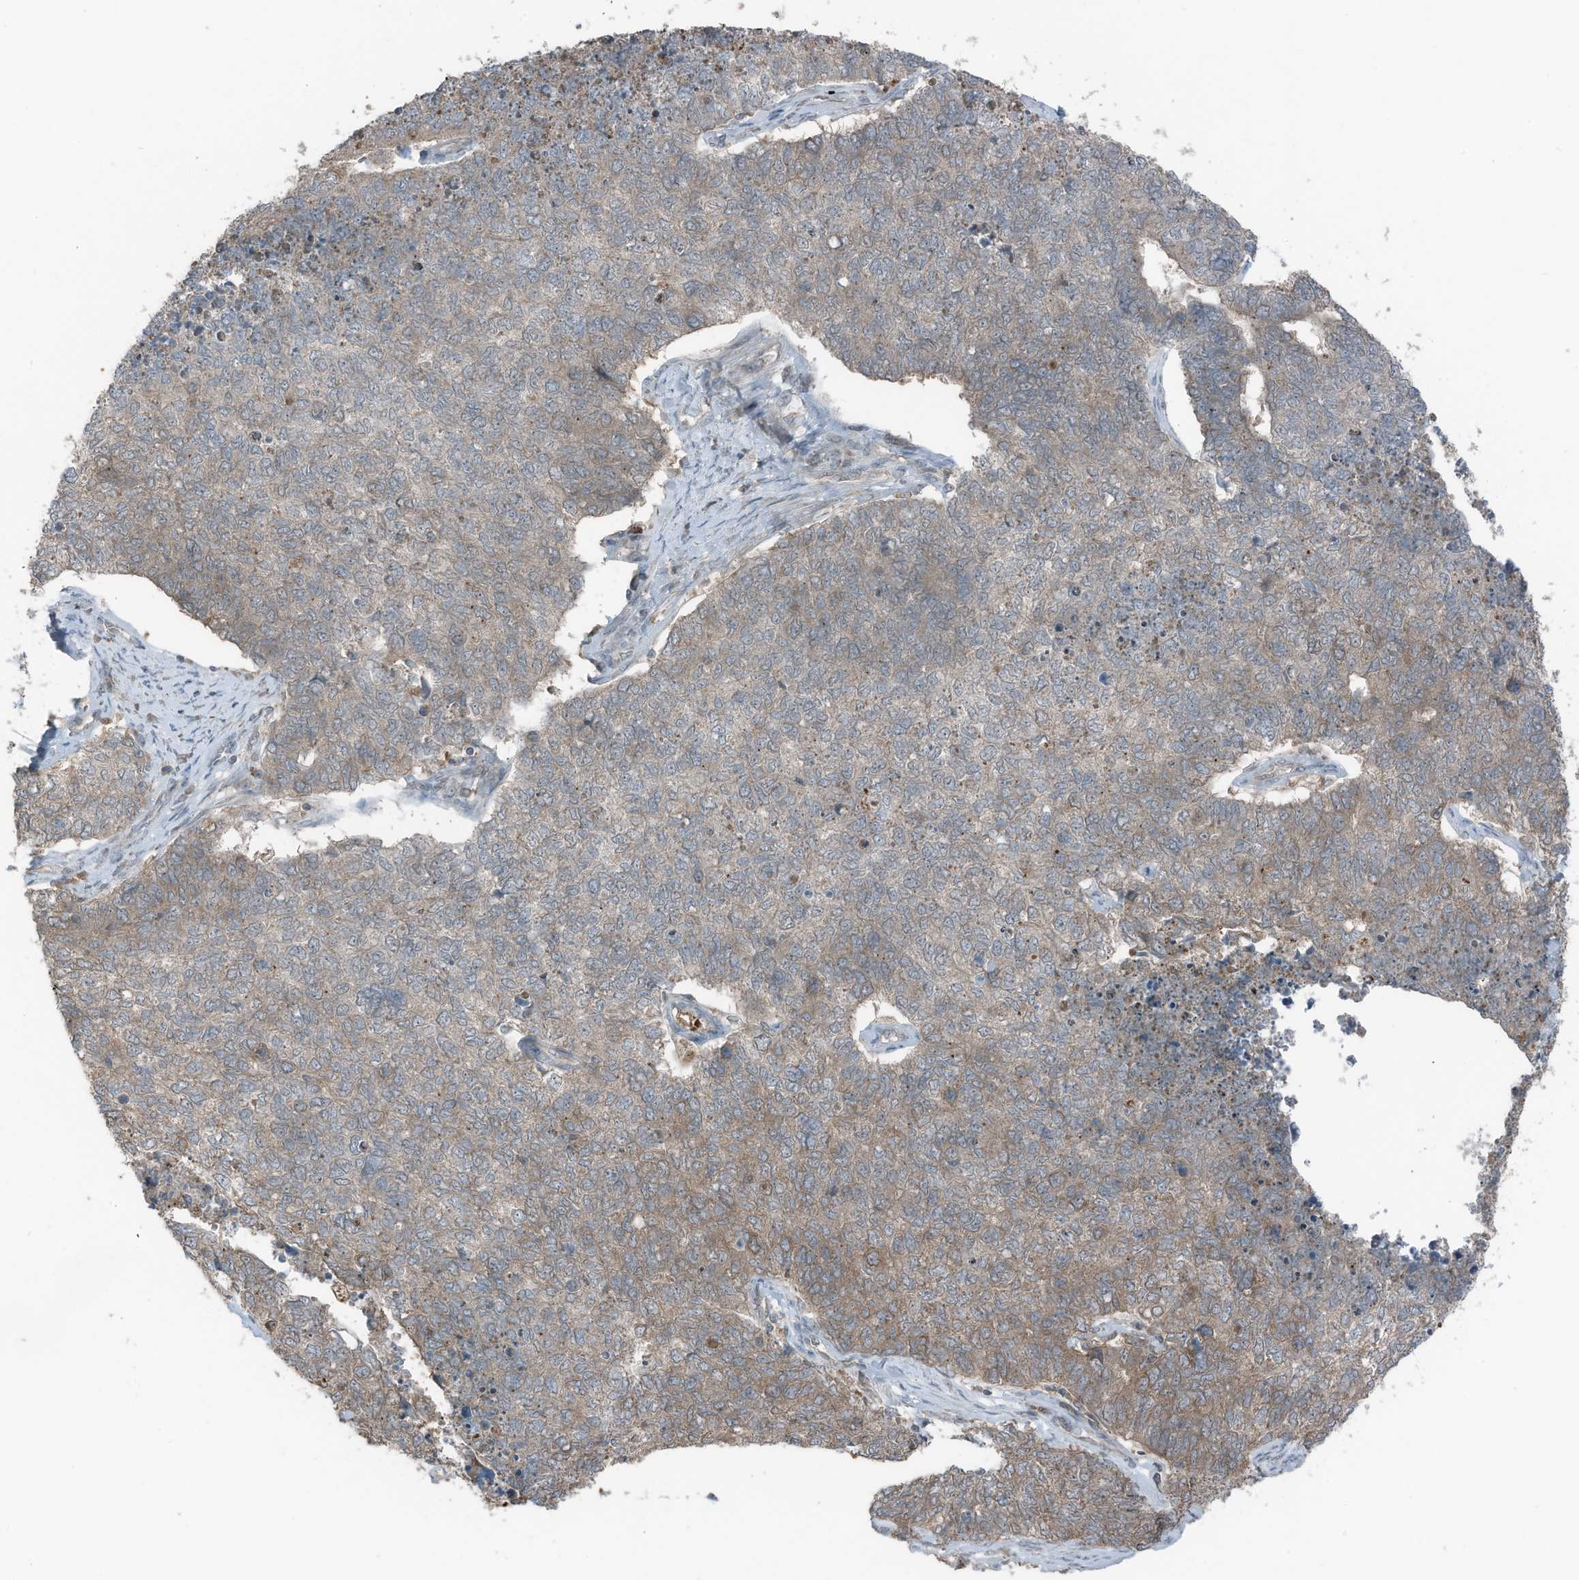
{"staining": {"intensity": "weak", "quantity": "25%-75%", "location": "cytoplasmic/membranous"}, "tissue": "cervical cancer", "cell_type": "Tumor cells", "image_type": "cancer", "snomed": [{"axis": "morphology", "description": "Squamous cell carcinoma, NOS"}, {"axis": "topography", "description": "Cervix"}], "caption": "Cervical squamous cell carcinoma stained with immunohistochemistry (IHC) demonstrates weak cytoplasmic/membranous expression in about 25%-75% of tumor cells.", "gene": "TXNDC9", "patient": {"sex": "female", "age": 63}}